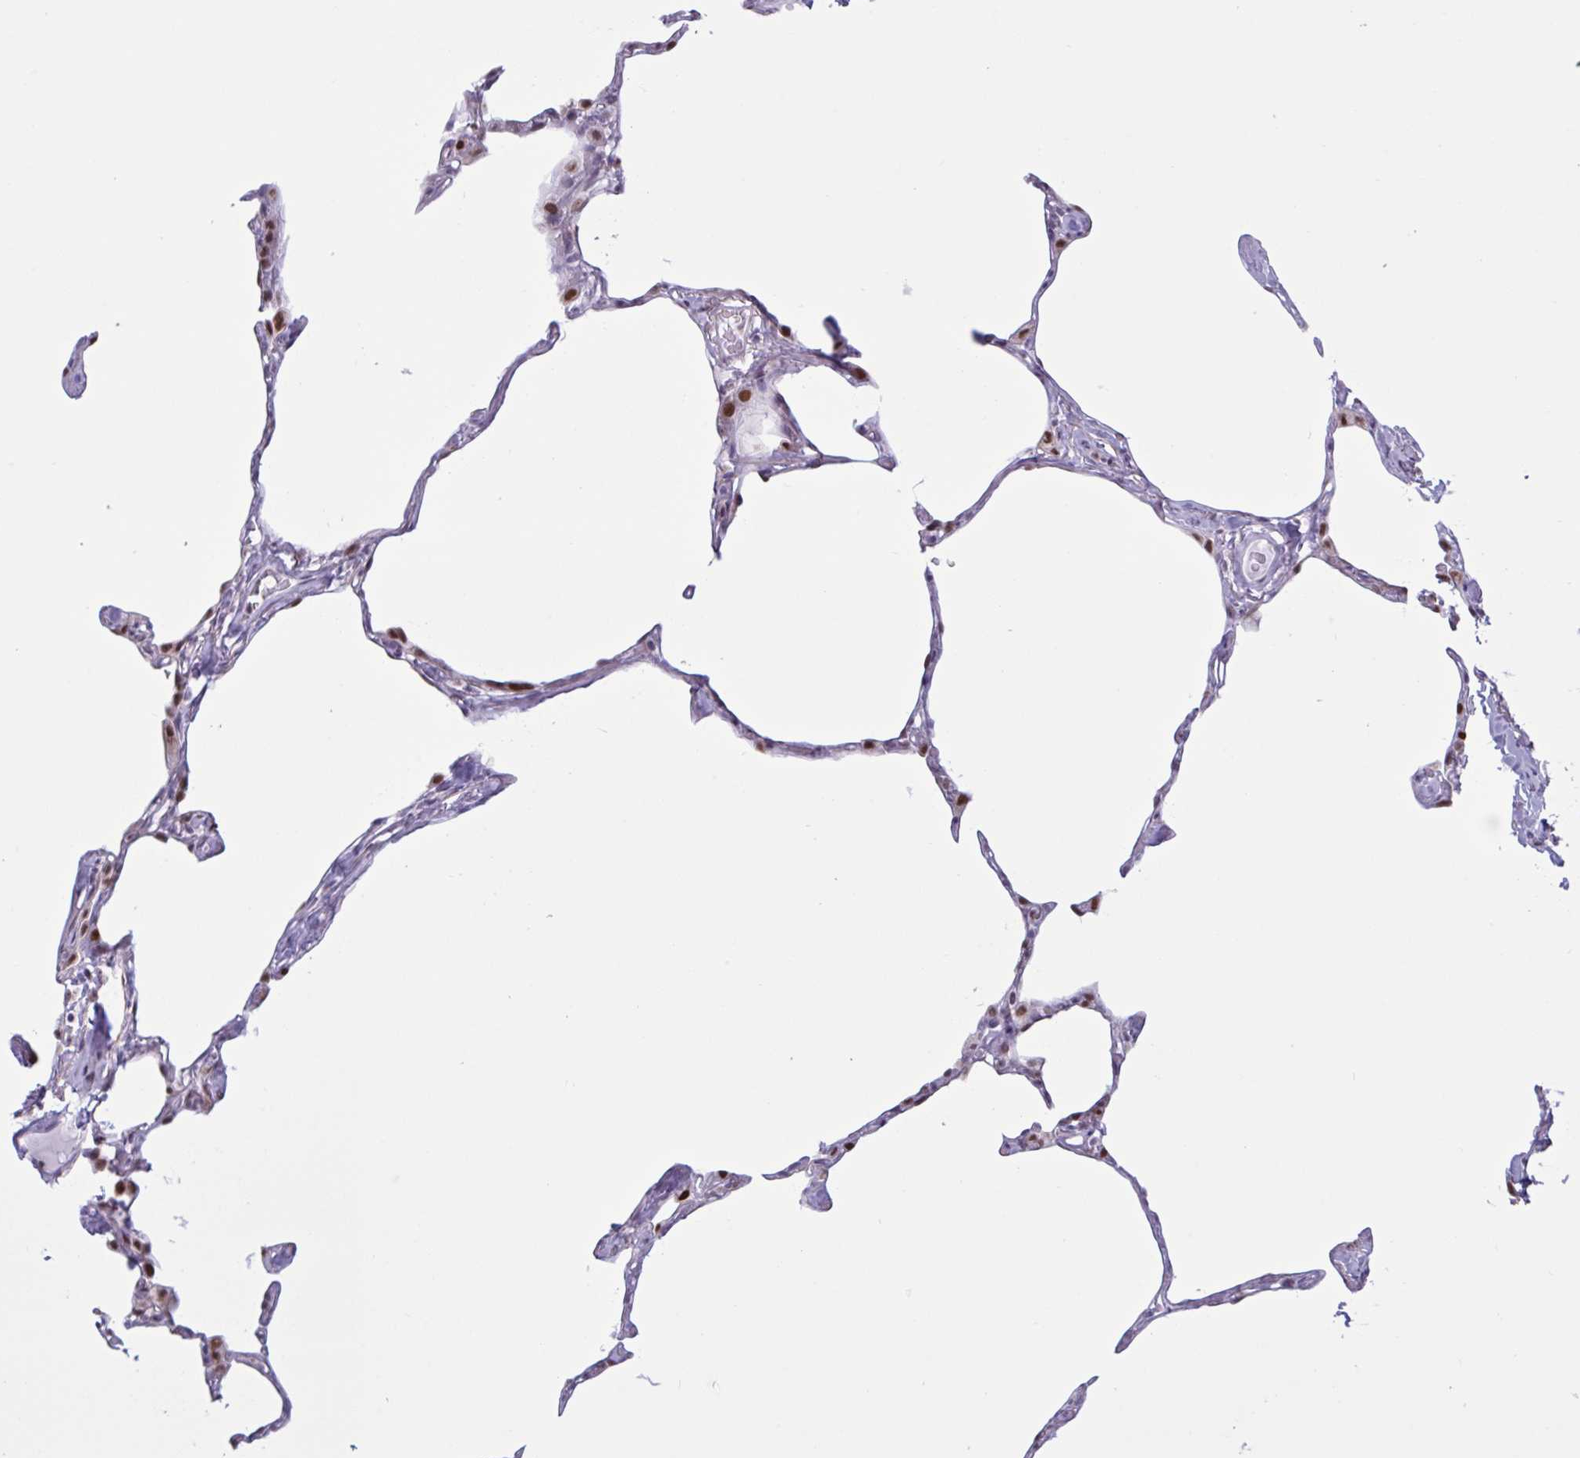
{"staining": {"intensity": "moderate", "quantity": "<25%", "location": "nuclear"}, "tissue": "lung", "cell_type": "Alveolar cells", "image_type": "normal", "snomed": [{"axis": "morphology", "description": "Normal tissue, NOS"}, {"axis": "topography", "description": "Lung"}], "caption": "Immunohistochemical staining of unremarkable human lung exhibits moderate nuclear protein staining in approximately <25% of alveolar cells. The protein is shown in brown color, while the nuclei are stained blue.", "gene": "PRMT6", "patient": {"sex": "male", "age": 65}}